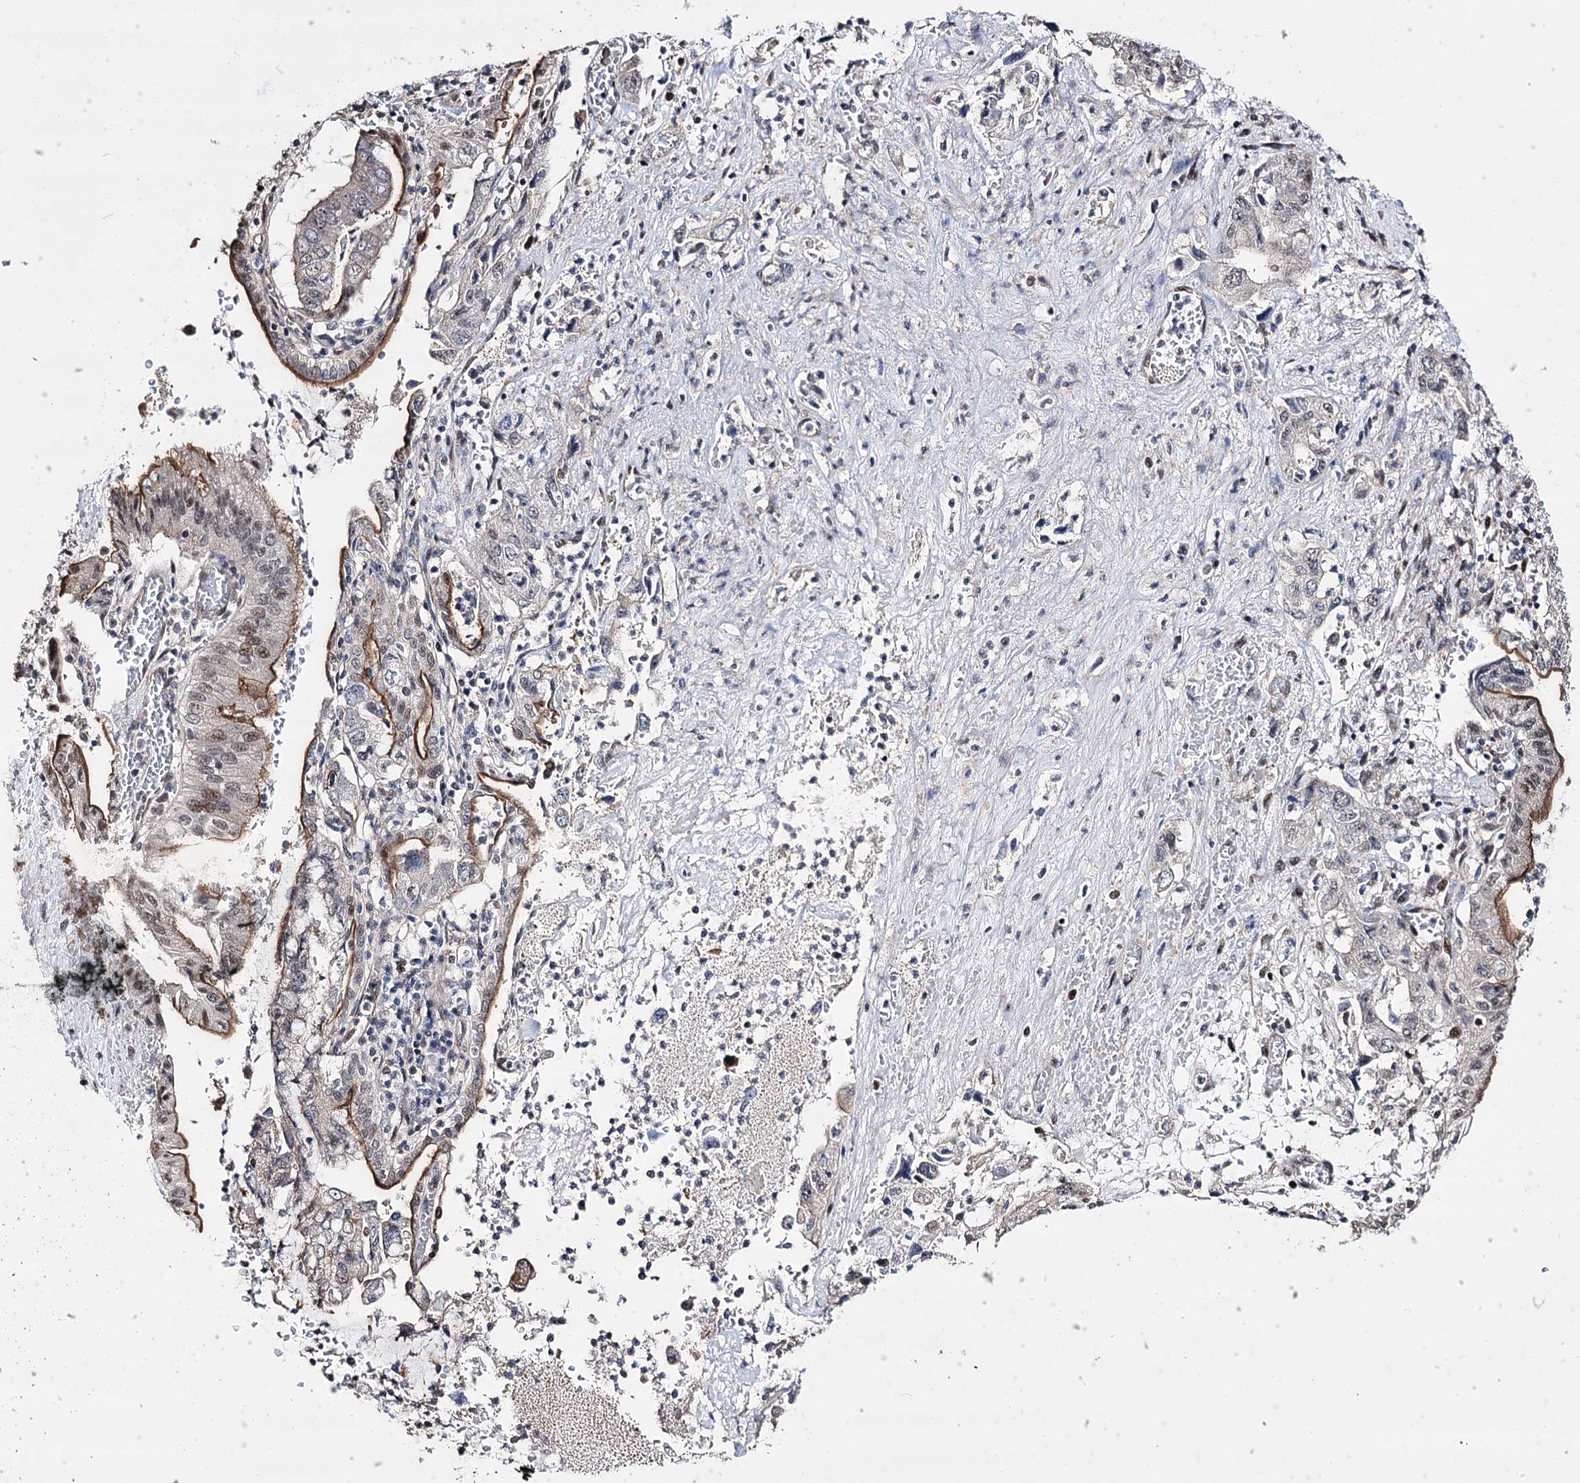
{"staining": {"intensity": "moderate", "quantity": "25%-75%", "location": "cytoplasmic/membranous,nuclear"}, "tissue": "pancreatic cancer", "cell_type": "Tumor cells", "image_type": "cancer", "snomed": [{"axis": "morphology", "description": "Adenocarcinoma, NOS"}, {"axis": "topography", "description": "Pancreas"}], "caption": "An immunohistochemistry micrograph of neoplastic tissue is shown. Protein staining in brown highlights moderate cytoplasmic/membranous and nuclear positivity in adenocarcinoma (pancreatic) within tumor cells. (brown staining indicates protein expression, while blue staining denotes nuclei).", "gene": "CHMP7", "patient": {"sex": "female", "age": 73}}